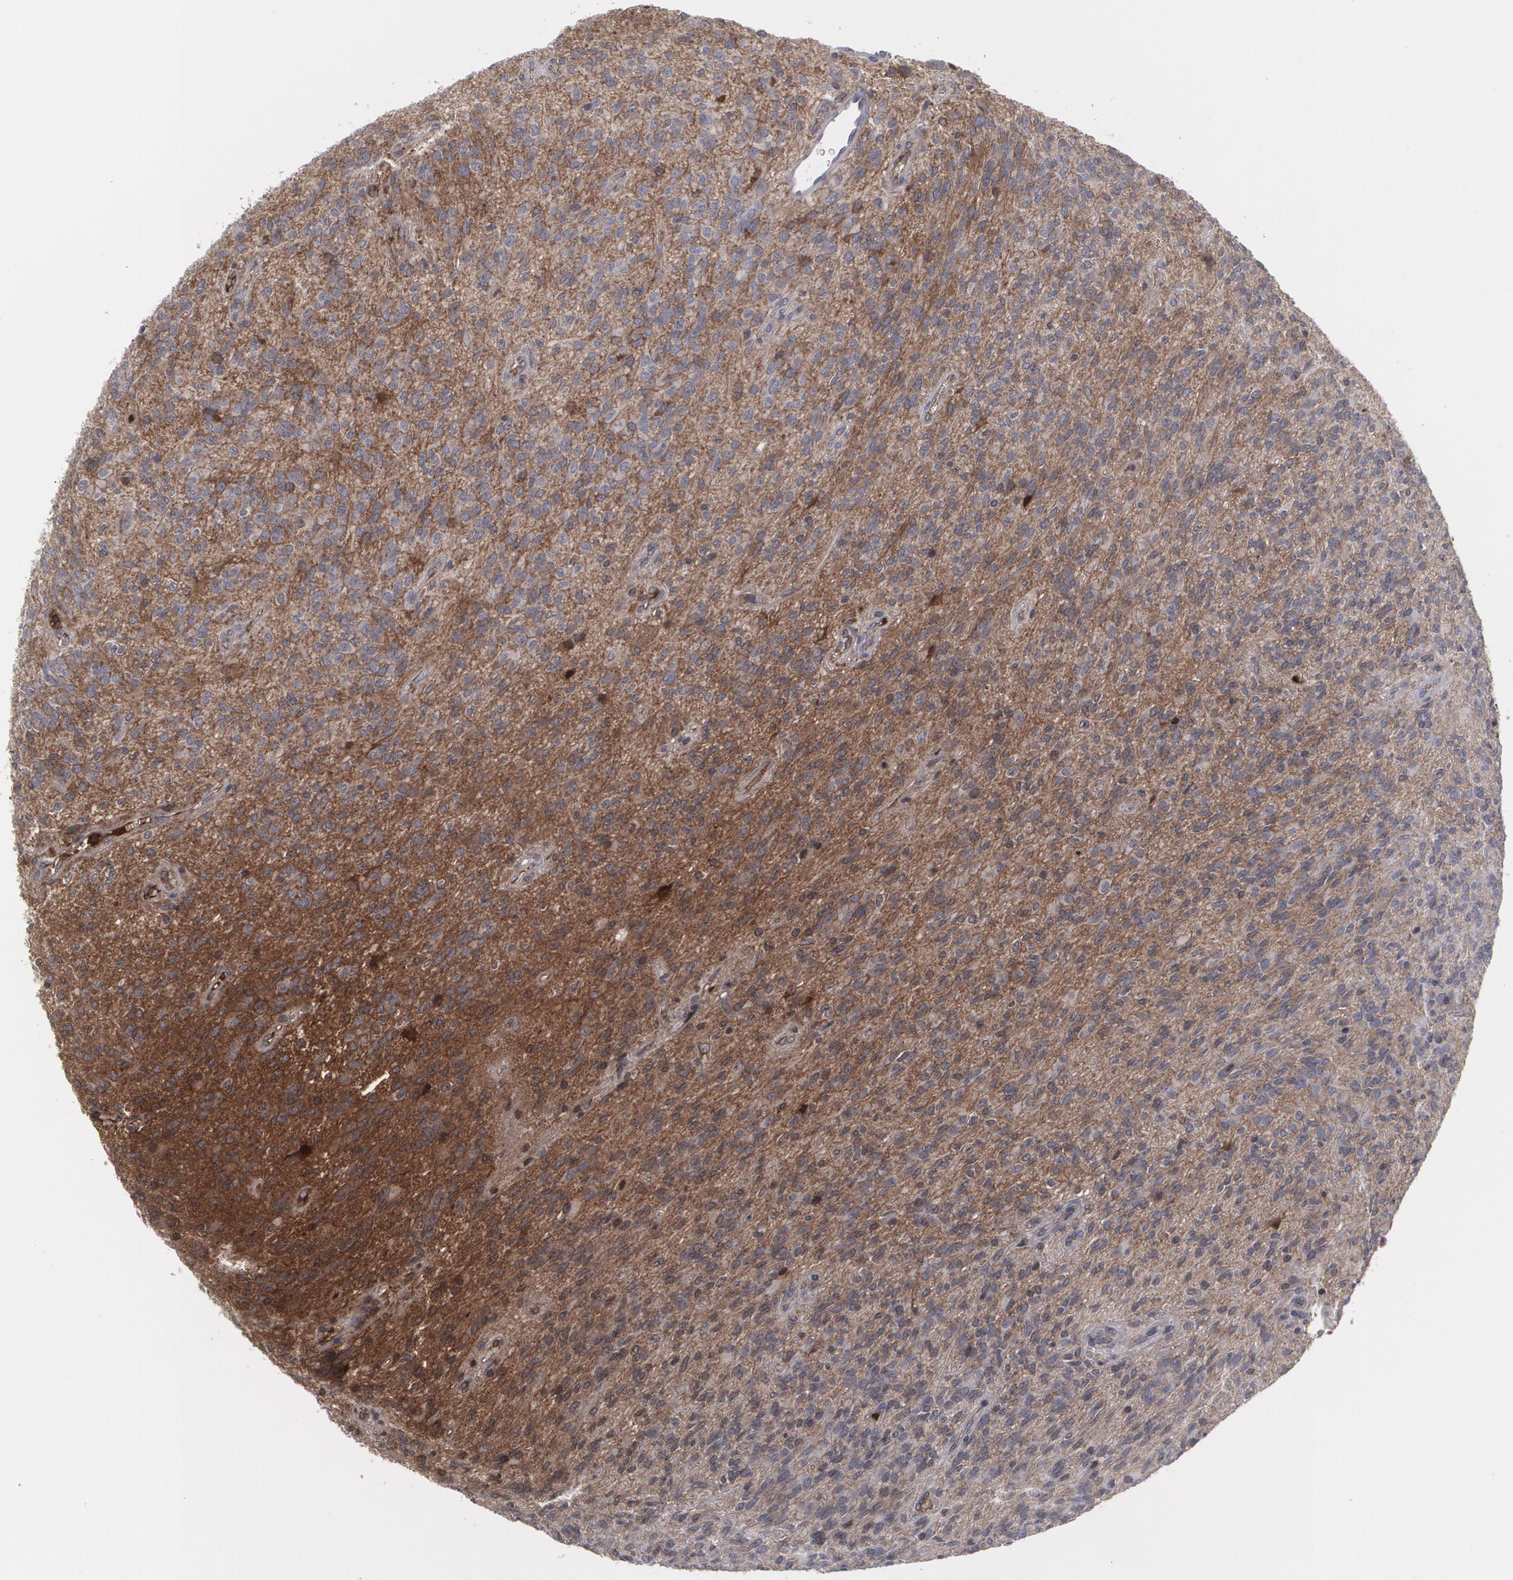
{"staining": {"intensity": "negative", "quantity": "none", "location": "none"}, "tissue": "glioma", "cell_type": "Tumor cells", "image_type": "cancer", "snomed": [{"axis": "morphology", "description": "Glioma, malignant, Low grade"}, {"axis": "topography", "description": "Brain"}], "caption": "DAB (3,3'-diaminobenzidine) immunohistochemical staining of human malignant glioma (low-grade) reveals no significant positivity in tumor cells.", "gene": "LRG1", "patient": {"sex": "female", "age": 15}}